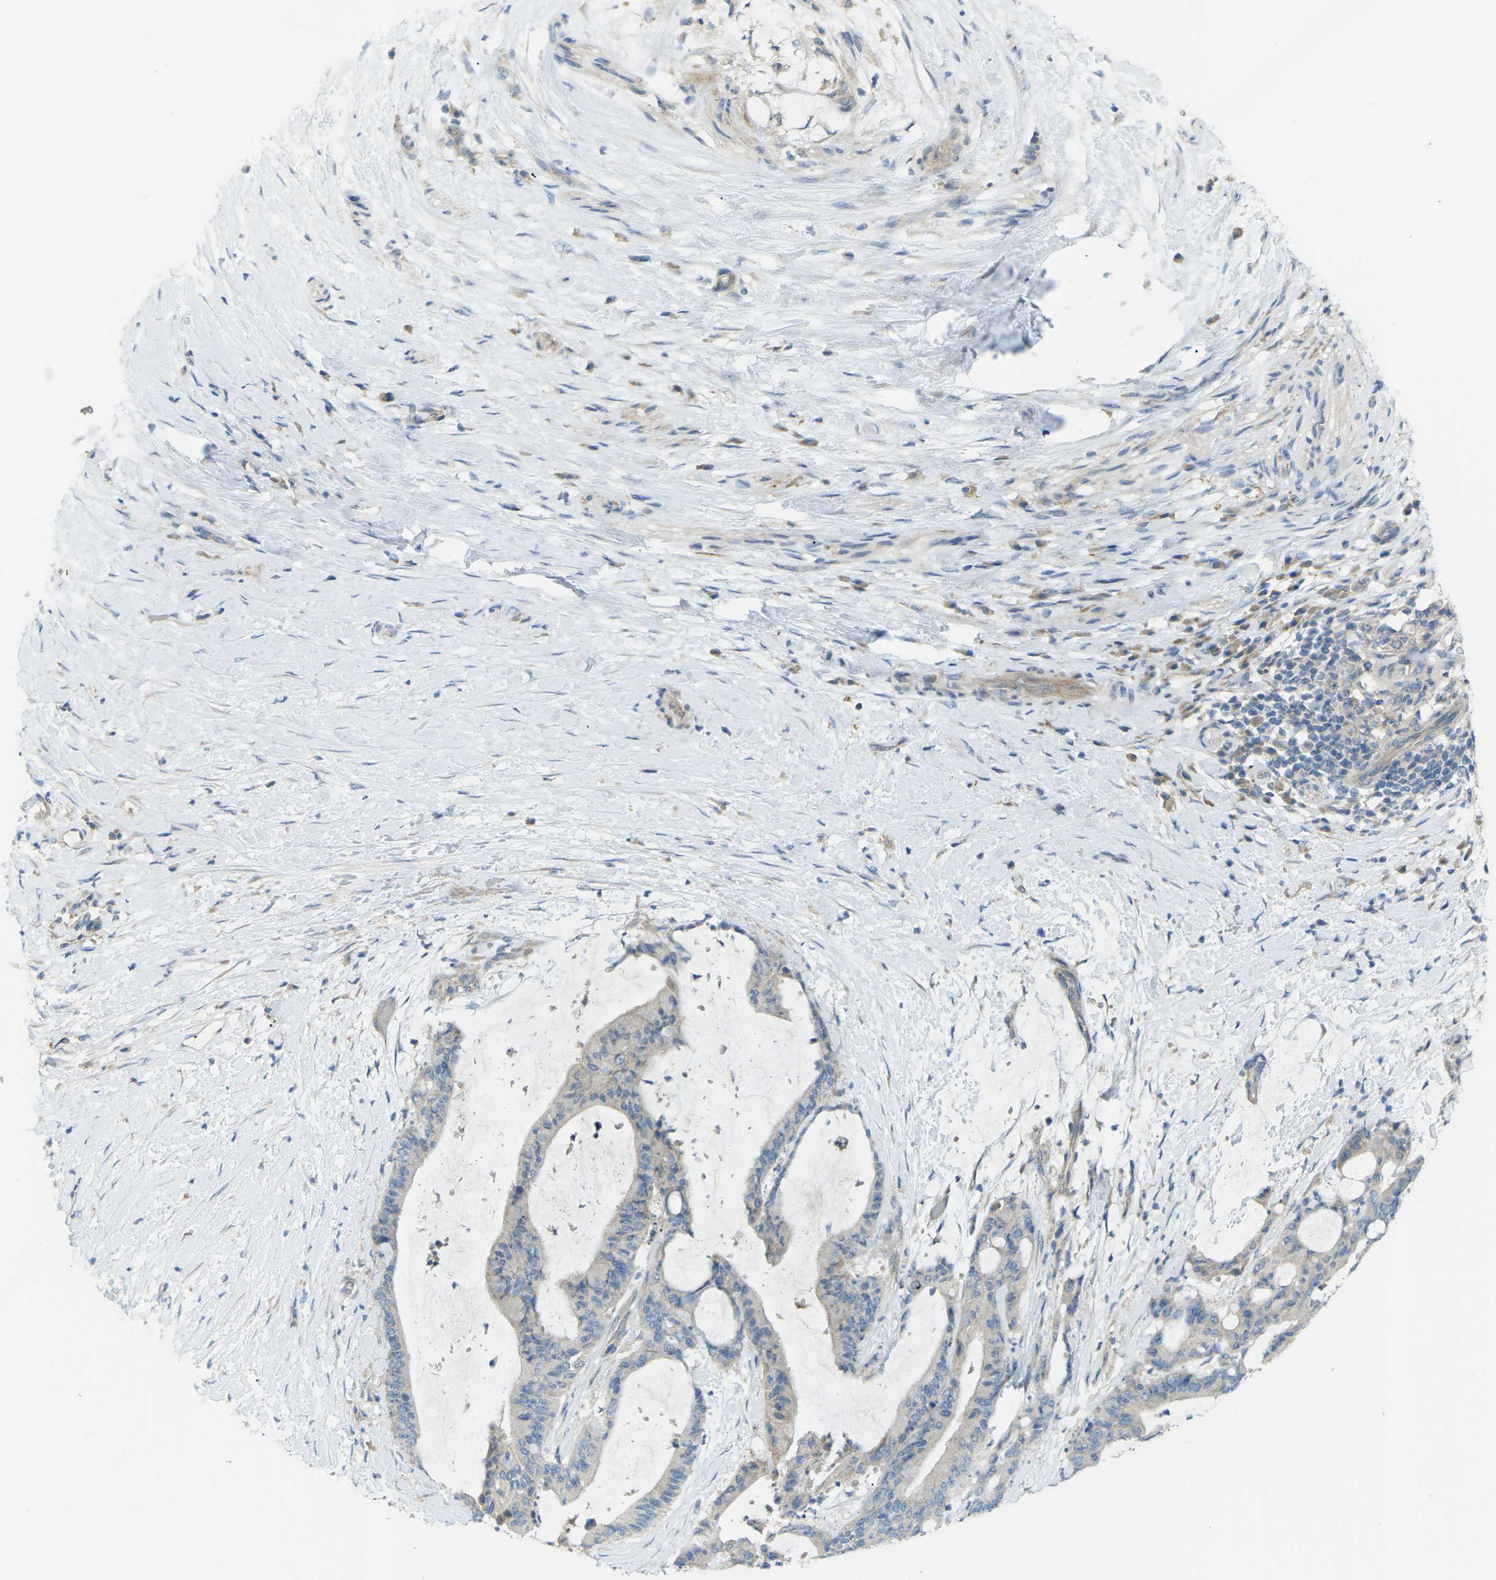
{"staining": {"intensity": "weak", "quantity": "25%-75%", "location": "cytoplasmic/membranous"}, "tissue": "liver cancer", "cell_type": "Tumor cells", "image_type": "cancer", "snomed": [{"axis": "morphology", "description": "Cholangiocarcinoma"}, {"axis": "topography", "description": "Liver"}], "caption": "Human liver cancer stained with a protein marker reveals weak staining in tumor cells.", "gene": "MYLK4", "patient": {"sex": "female", "age": 73}}